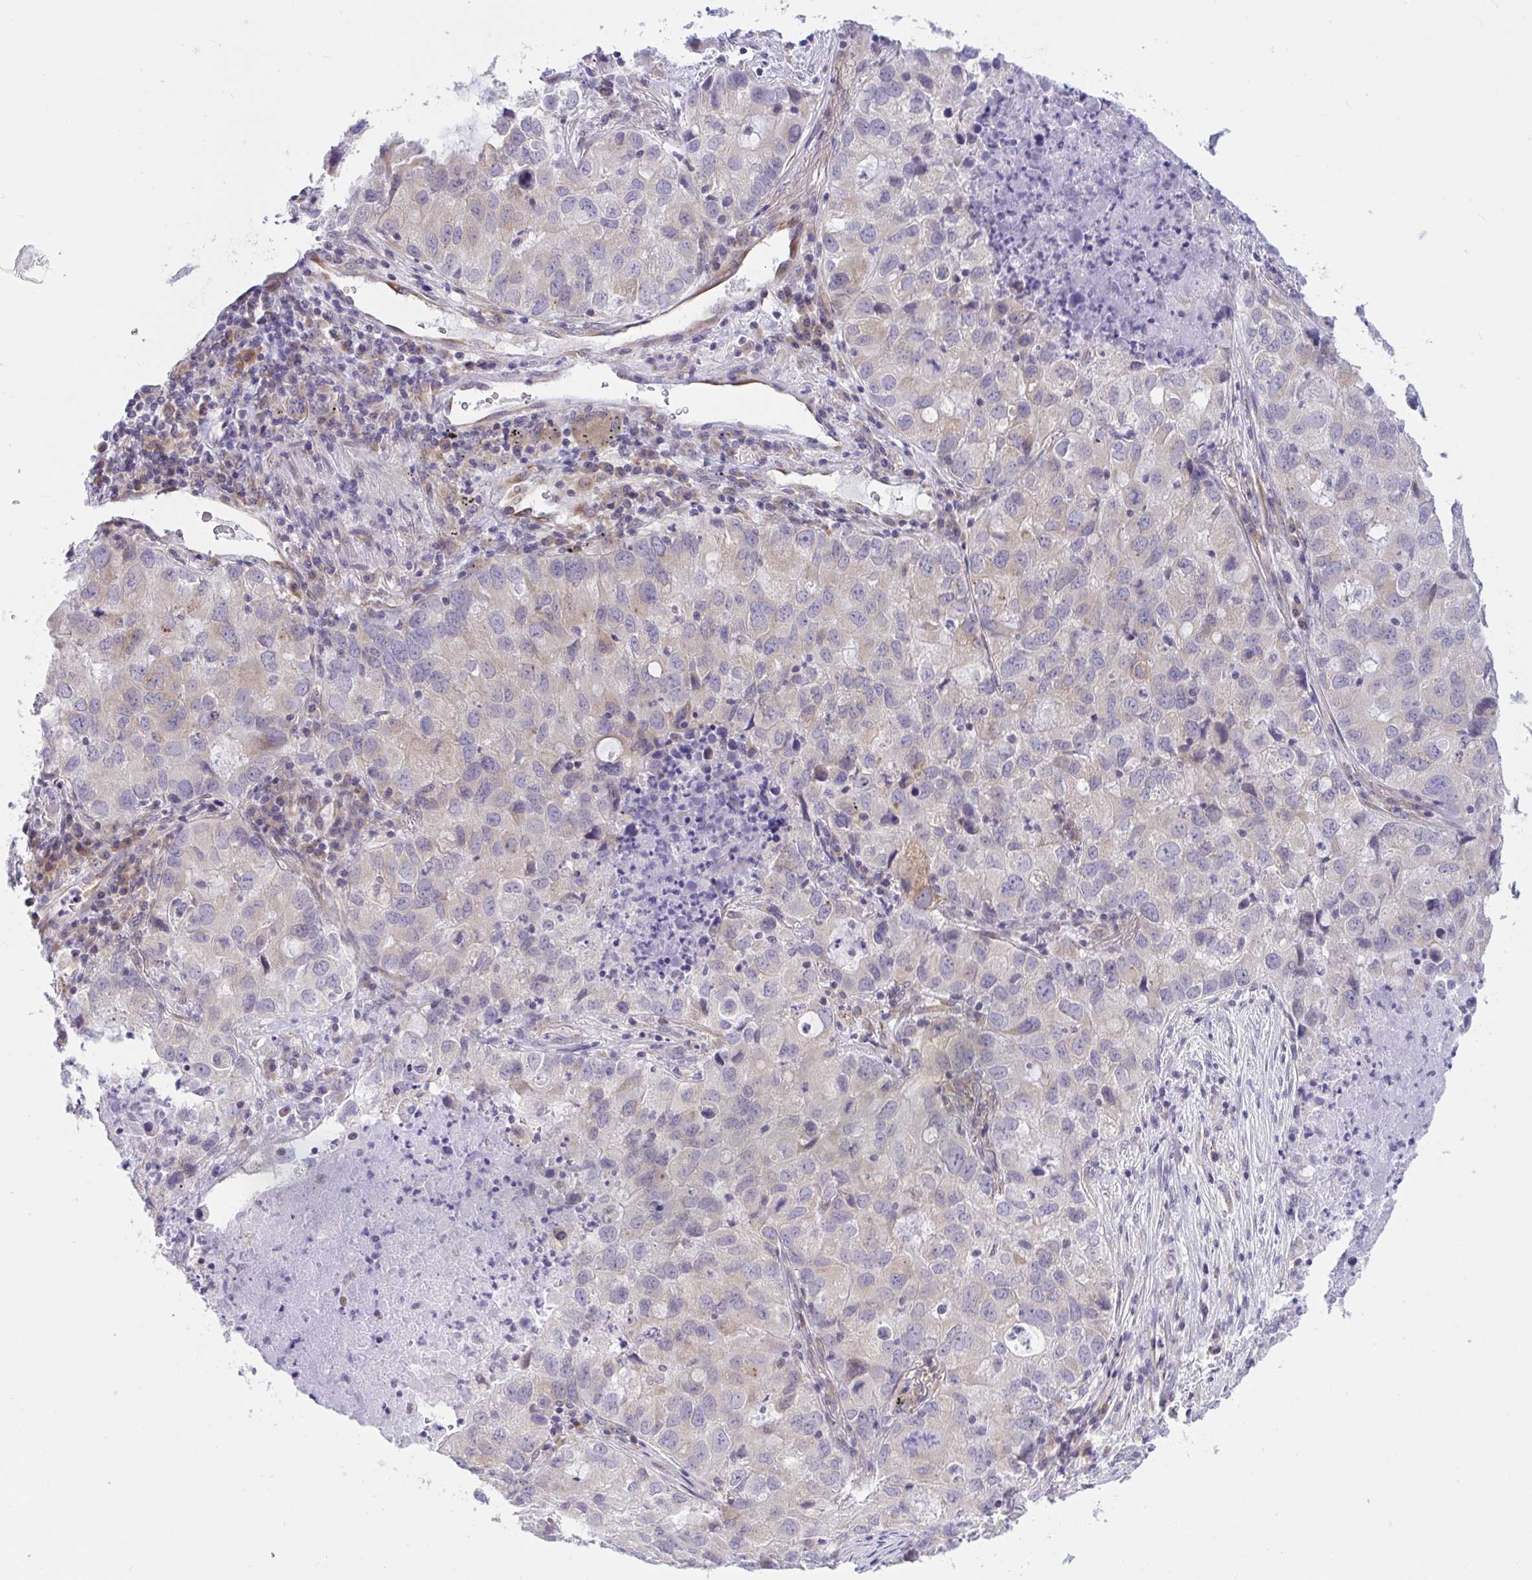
{"staining": {"intensity": "weak", "quantity": "<25%", "location": "cytoplasmic/membranous"}, "tissue": "lung cancer", "cell_type": "Tumor cells", "image_type": "cancer", "snomed": [{"axis": "morphology", "description": "Normal morphology"}, {"axis": "morphology", "description": "Adenocarcinoma, NOS"}, {"axis": "topography", "description": "Lymph node"}, {"axis": "topography", "description": "Lung"}], "caption": "This photomicrograph is of adenocarcinoma (lung) stained with IHC to label a protein in brown with the nuclei are counter-stained blue. There is no positivity in tumor cells.", "gene": "CAMLG", "patient": {"sex": "female", "age": 51}}